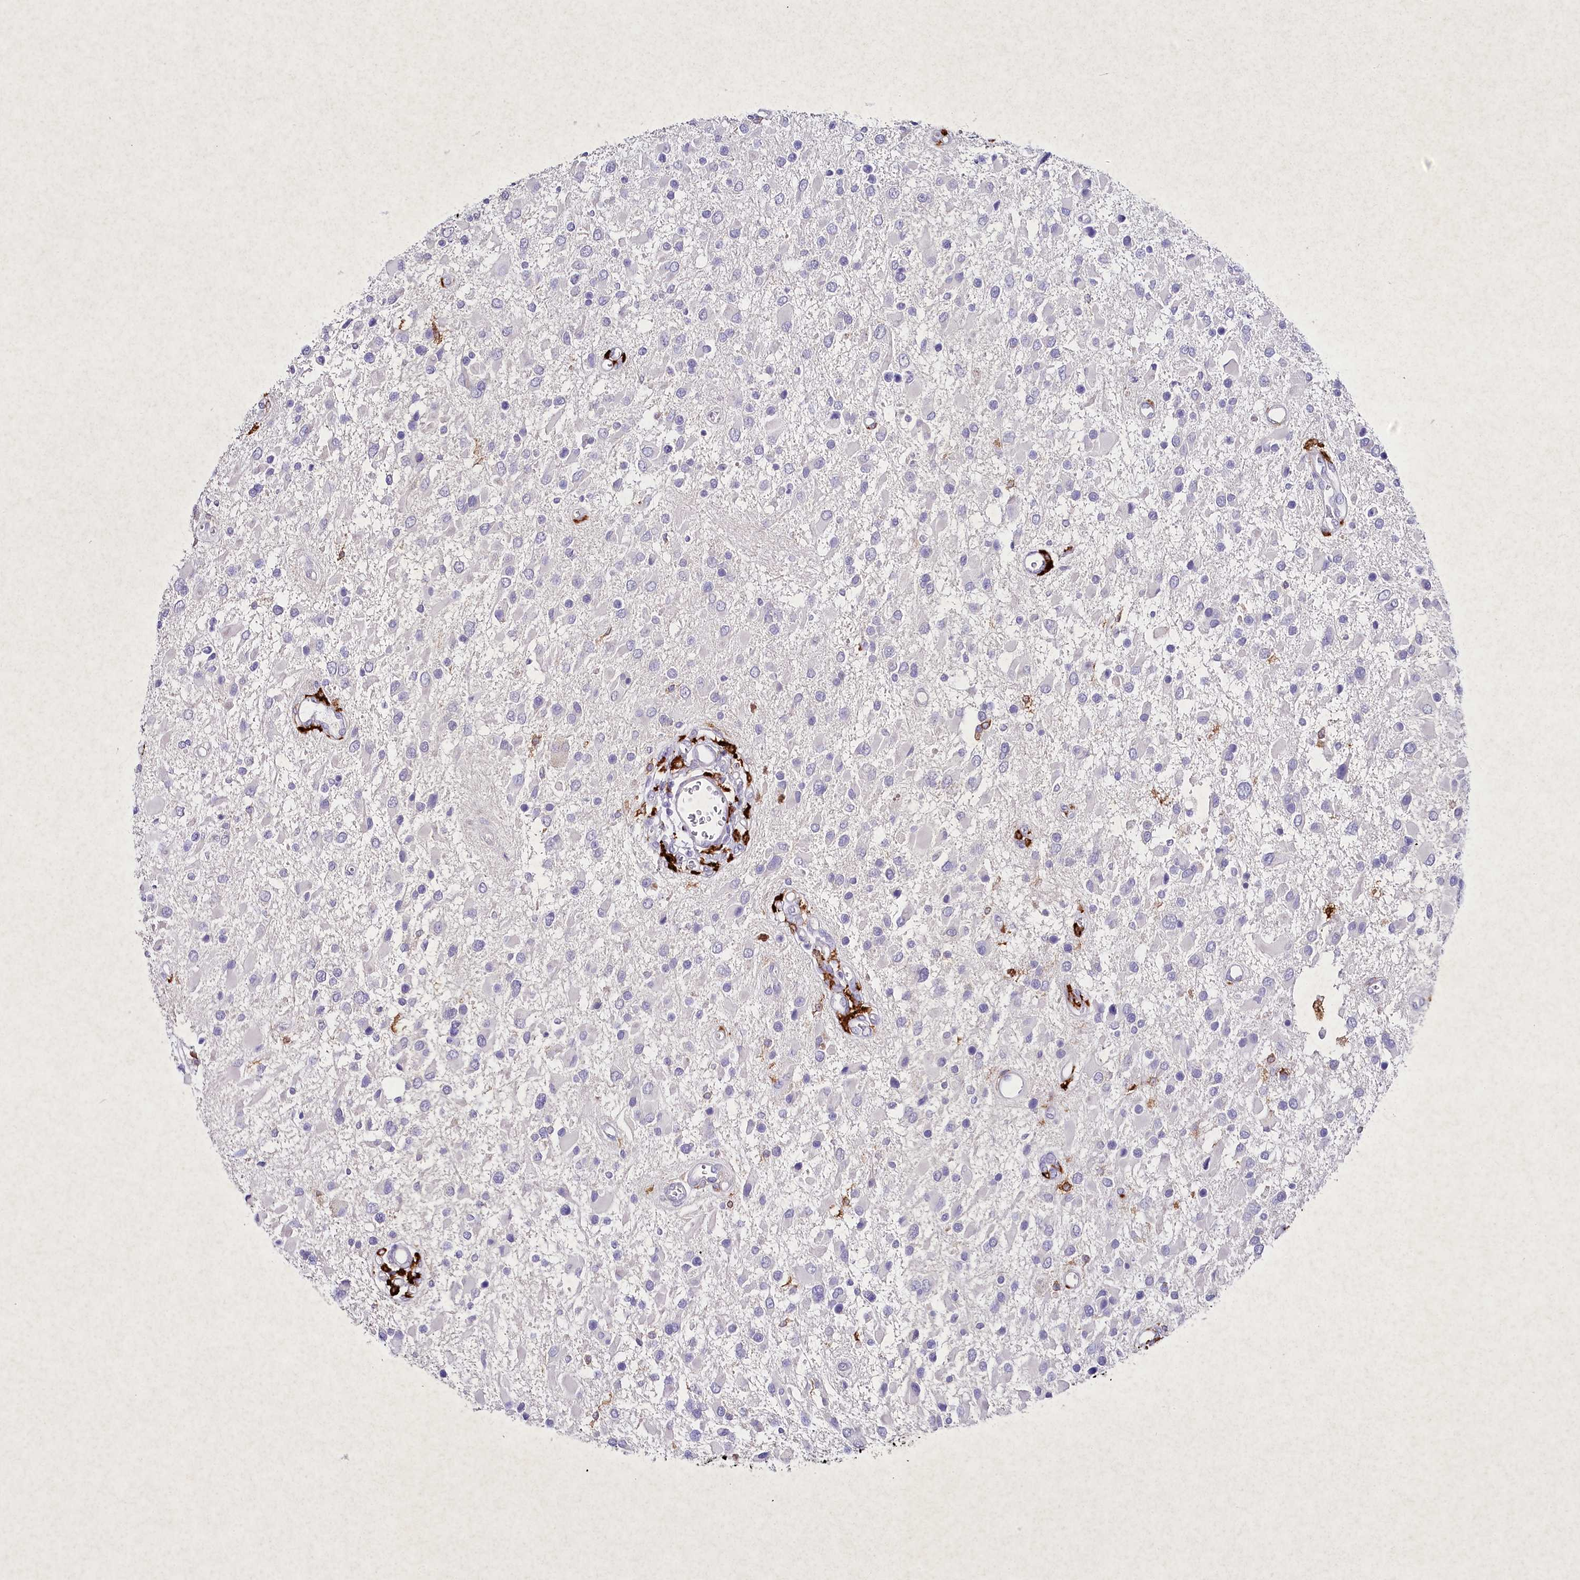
{"staining": {"intensity": "negative", "quantity": "none", "location": "none"}, "tissue": "glioma", "cell_type": "Tumor cells", "image_type": "cancer", "snomed": [{"axis": "morphology", "description": "Glioma, malignant, High grade"}, {"axis": "topography", "description": "Brain"}], "caption": "DAB immunohistochemical staining of human malignant glioma (high-grade) demonstrates no significant positivity in tumor cells. The staining is performed using DAB brown chromogen with nuclei counter-stained in using hematoxylin.", "gene": "CLEC4M", "patient": {"sex": "male", "age": 53}}